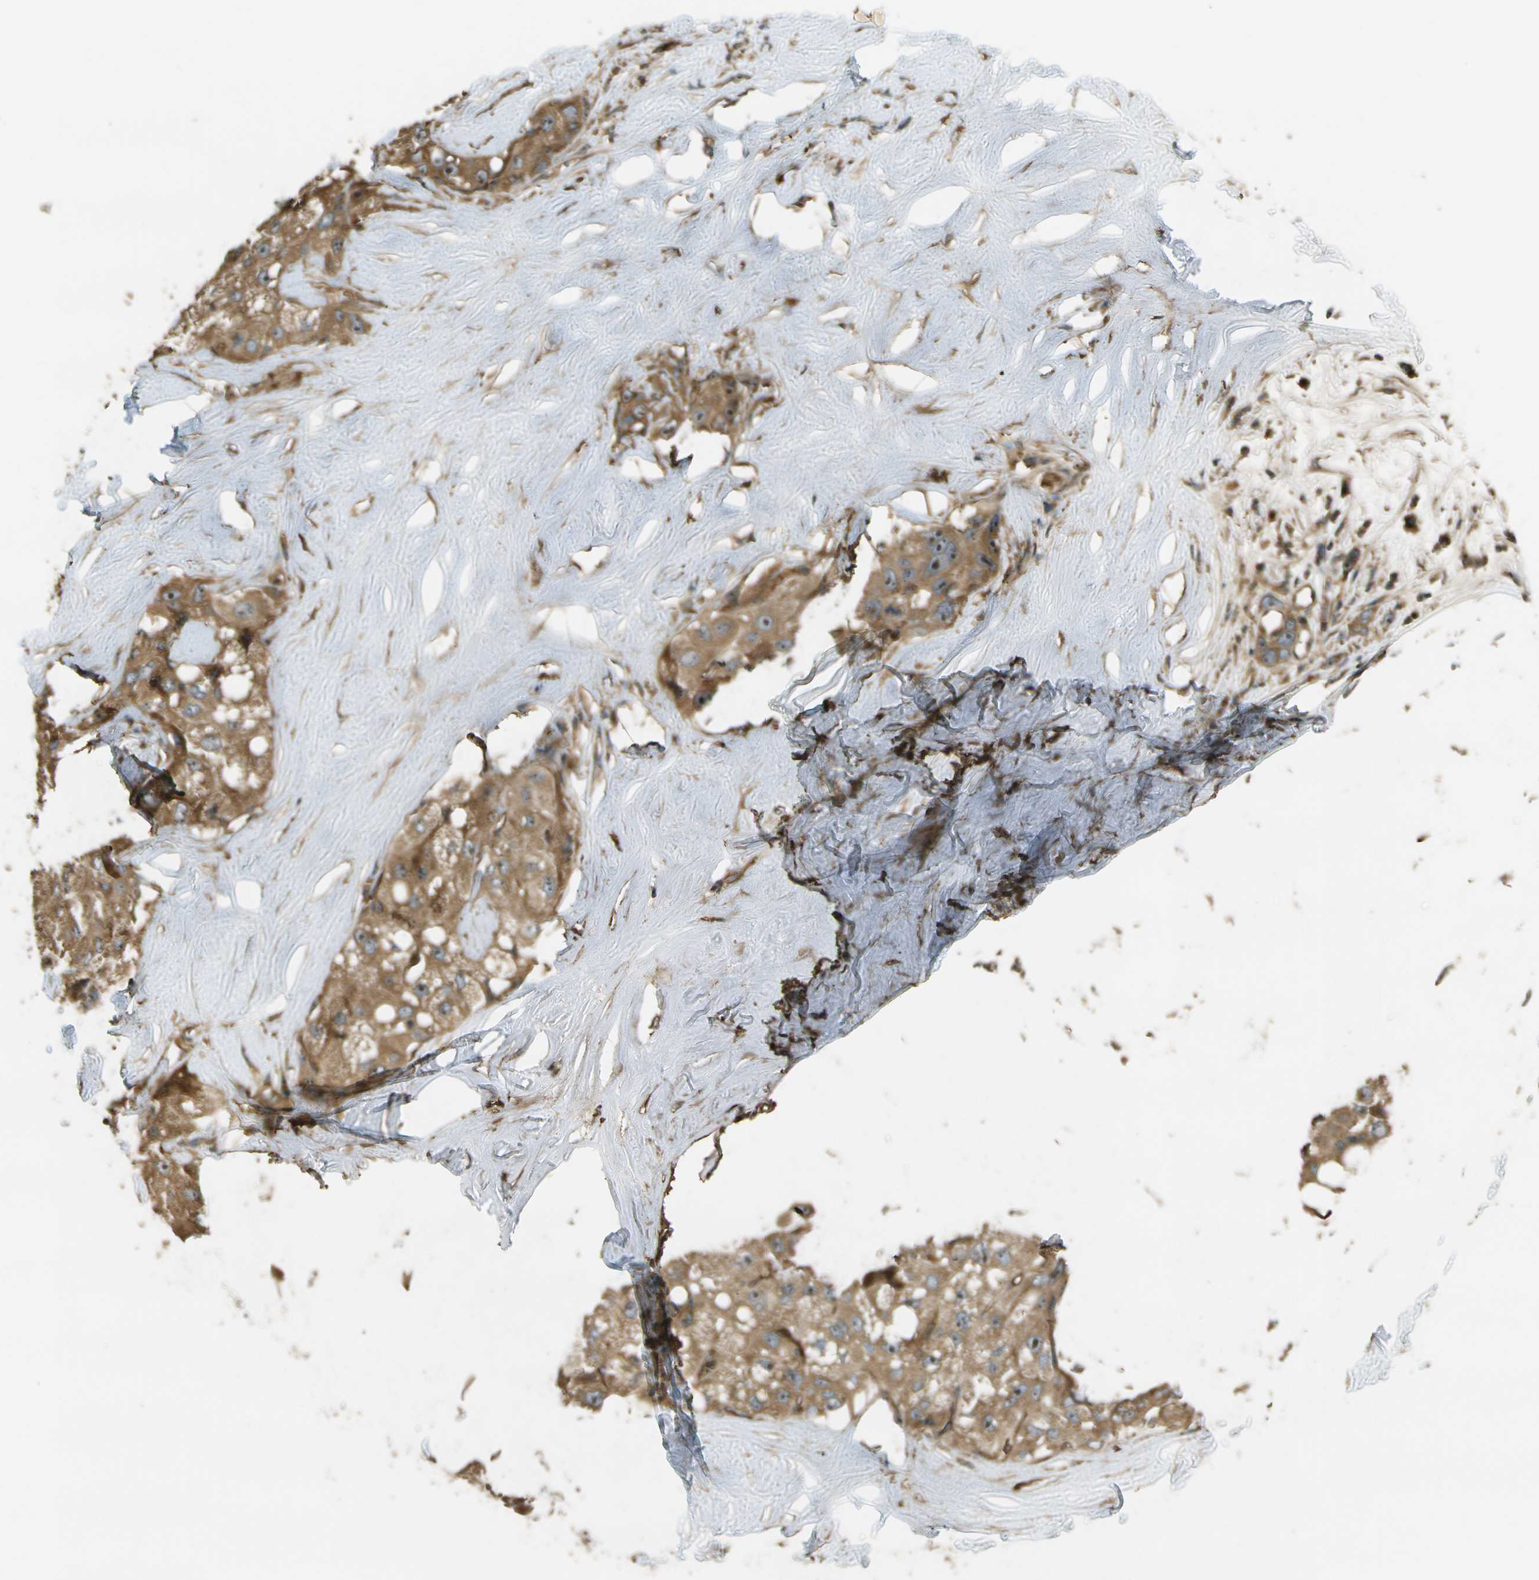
{"staining": {"intensity": "moderate", "quantity": ">75%", "location": "cytoplasmic/membranous,nuclear"}, "tissue": "liver cancer", "cell_type": "Tumor cells", "image_type": "cancer", "snomed": [{"axis": "morphology", "description": "Carcinoma, Hepatocellular, NOS"}, {"axis": "topography", "description": "Liver"}], "caption": "Immunohistochemistry (DAB) staining of human hepatocellular carcinoma (liver) shows moderate cytoplasmic/membranous and nuclear protein positivity in about >75% of tumor cells. (Brightfield microscopy of DAB IHC at high magnification).", "gene": "LRP12", "patient": {"sex": "male", "age": 80}}